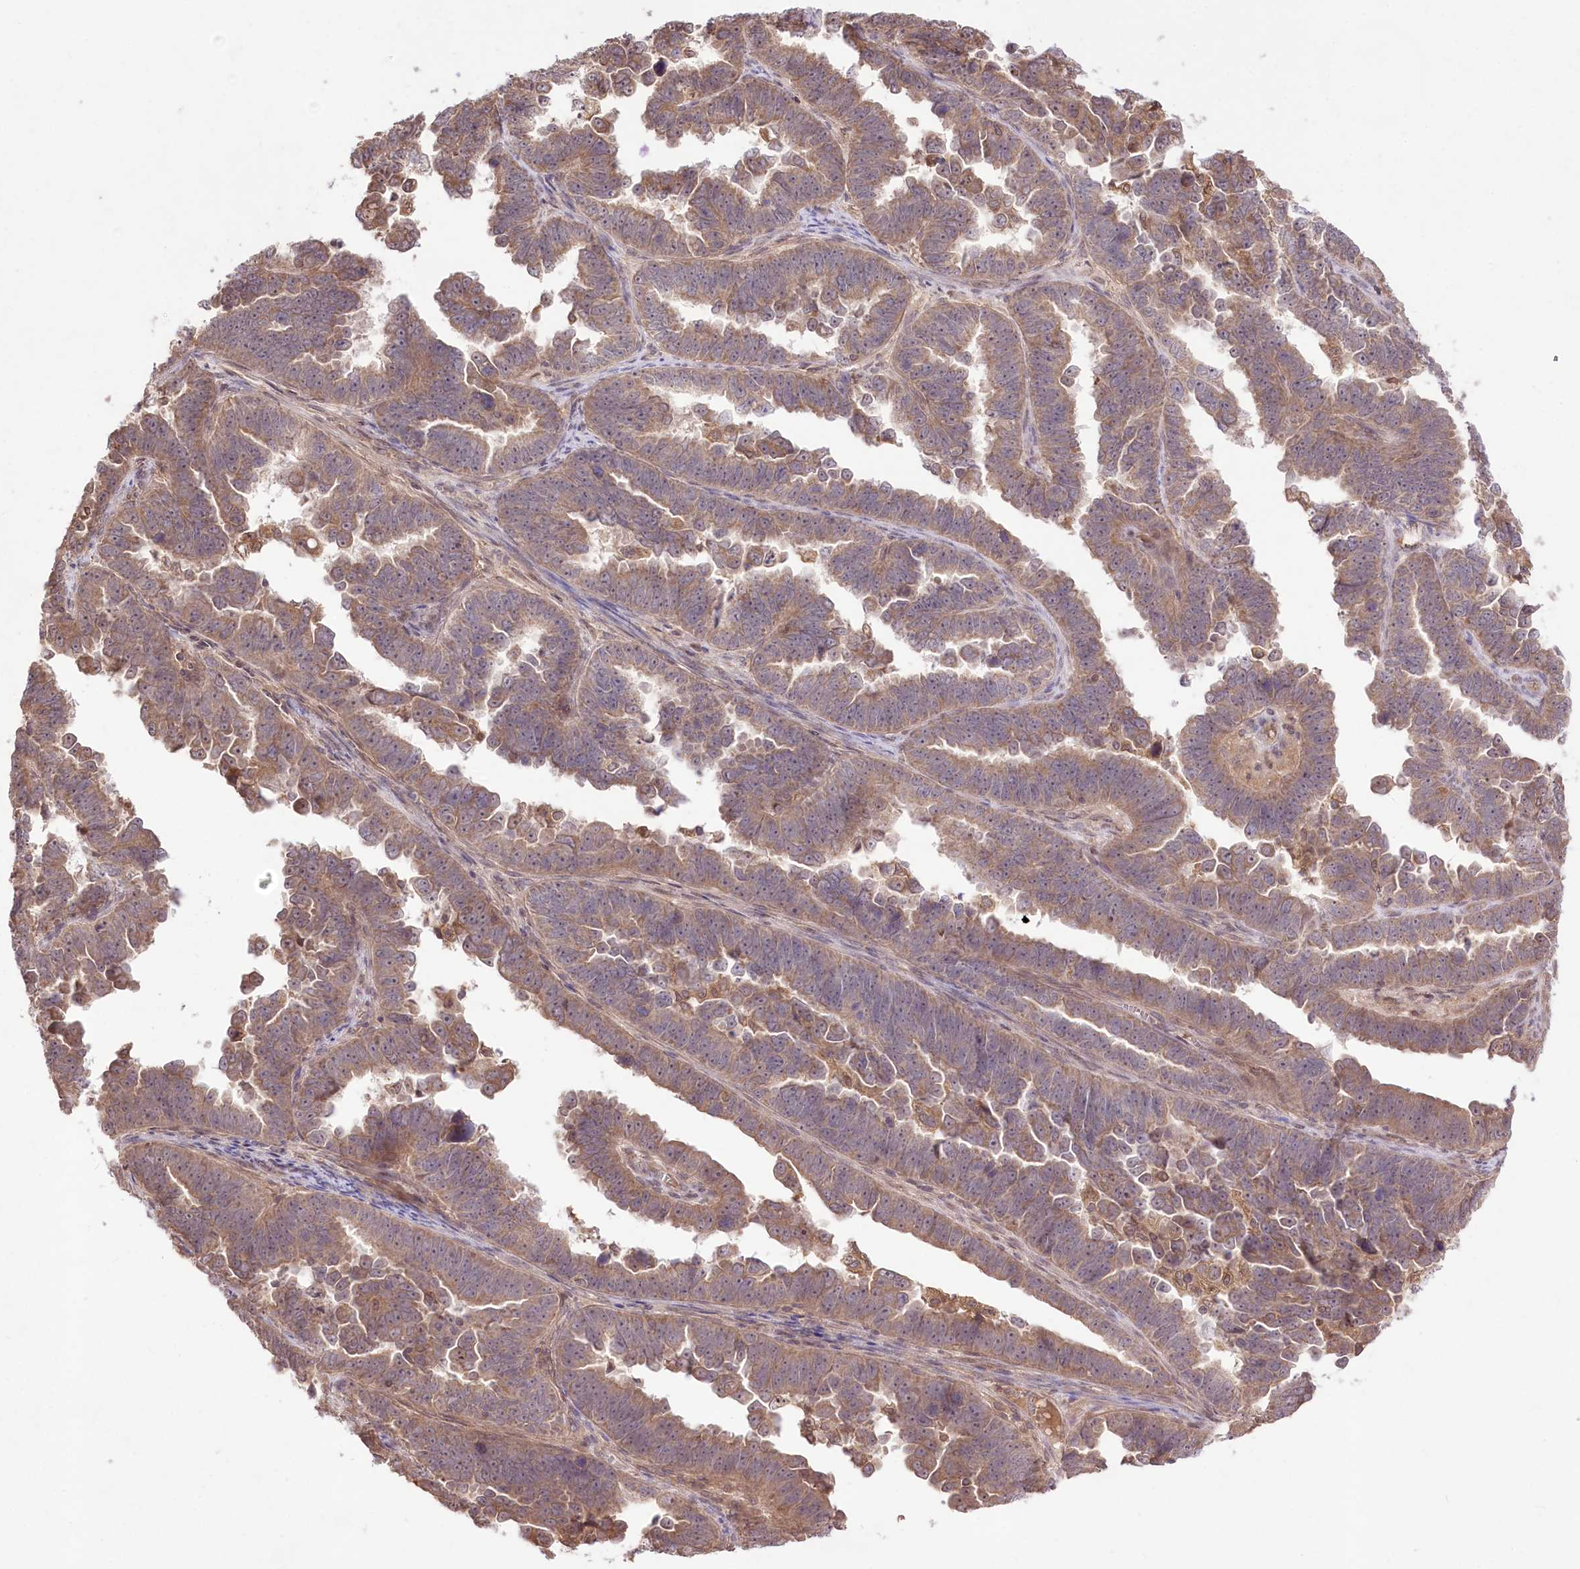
{"staining": {"intensity": "moderate", "quantity": ">75%", "location": "cytoplasmic/membranous"}, "tissue": "endometrial cancer", "cell_type": "Tumor cells", "image_type": "cancer", "snomed": [{"axis": "morphology", "description": "Adenocarcinoma, NOS"}, {"axis": "topography", "description": "Endometrium"}], "caption": "Endometrial cancer (adenocarcinoma) was stained to show a protein in brown. There is medium levels of moderate cytoplasmic/membranous staining in approximately >75% of tumor cells. (Stains: DAB in brown, nuclei in blue, Microscopy: brightfield microscopy at high magnification).", "gene": "HELT", "patient": {"sex": "female", "age": 75}}